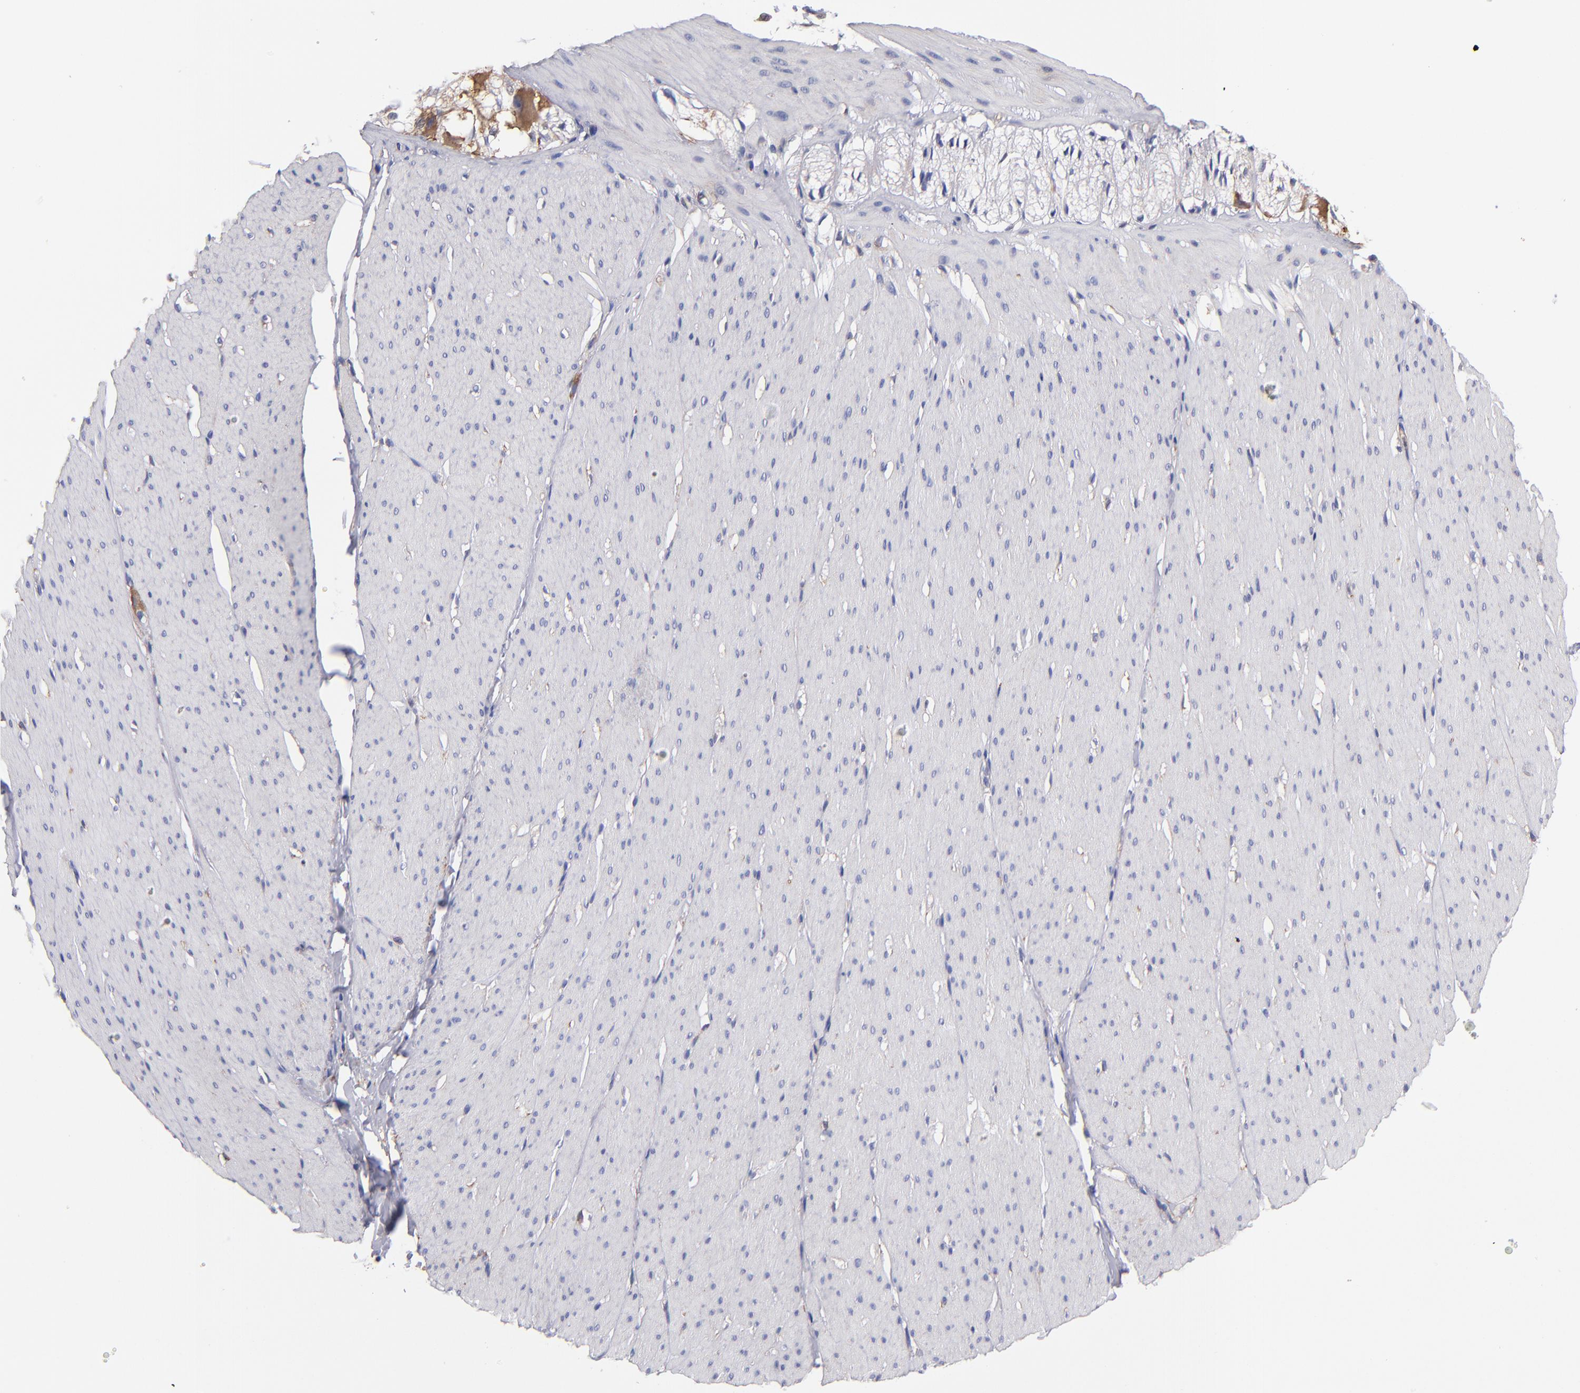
{"staining": {"intensity": "negative", "quantity": "none", "location": "none"}, "tissue": "smooth muscle", "cell_type": "Smooth muscle cells", "image_type": "normal", "snomed": [{"axis": "morphology", "description": "Normal tissue, NOS"}, {"axis": "topography", "description": "Smooth muscle"}, {"axis": "topography", "description": "Colon"}], "caption": "High power microscopy image of an immunohistochemistry (IHC) histopathology image of benign smooth muscle, revealing no significant staining in smooth muscle cells. (DAB (3,3'-diaminobenzidine) IHC, high magnification).", "gene": "MVP", "patient": {"sex": "male", "age": 67}}